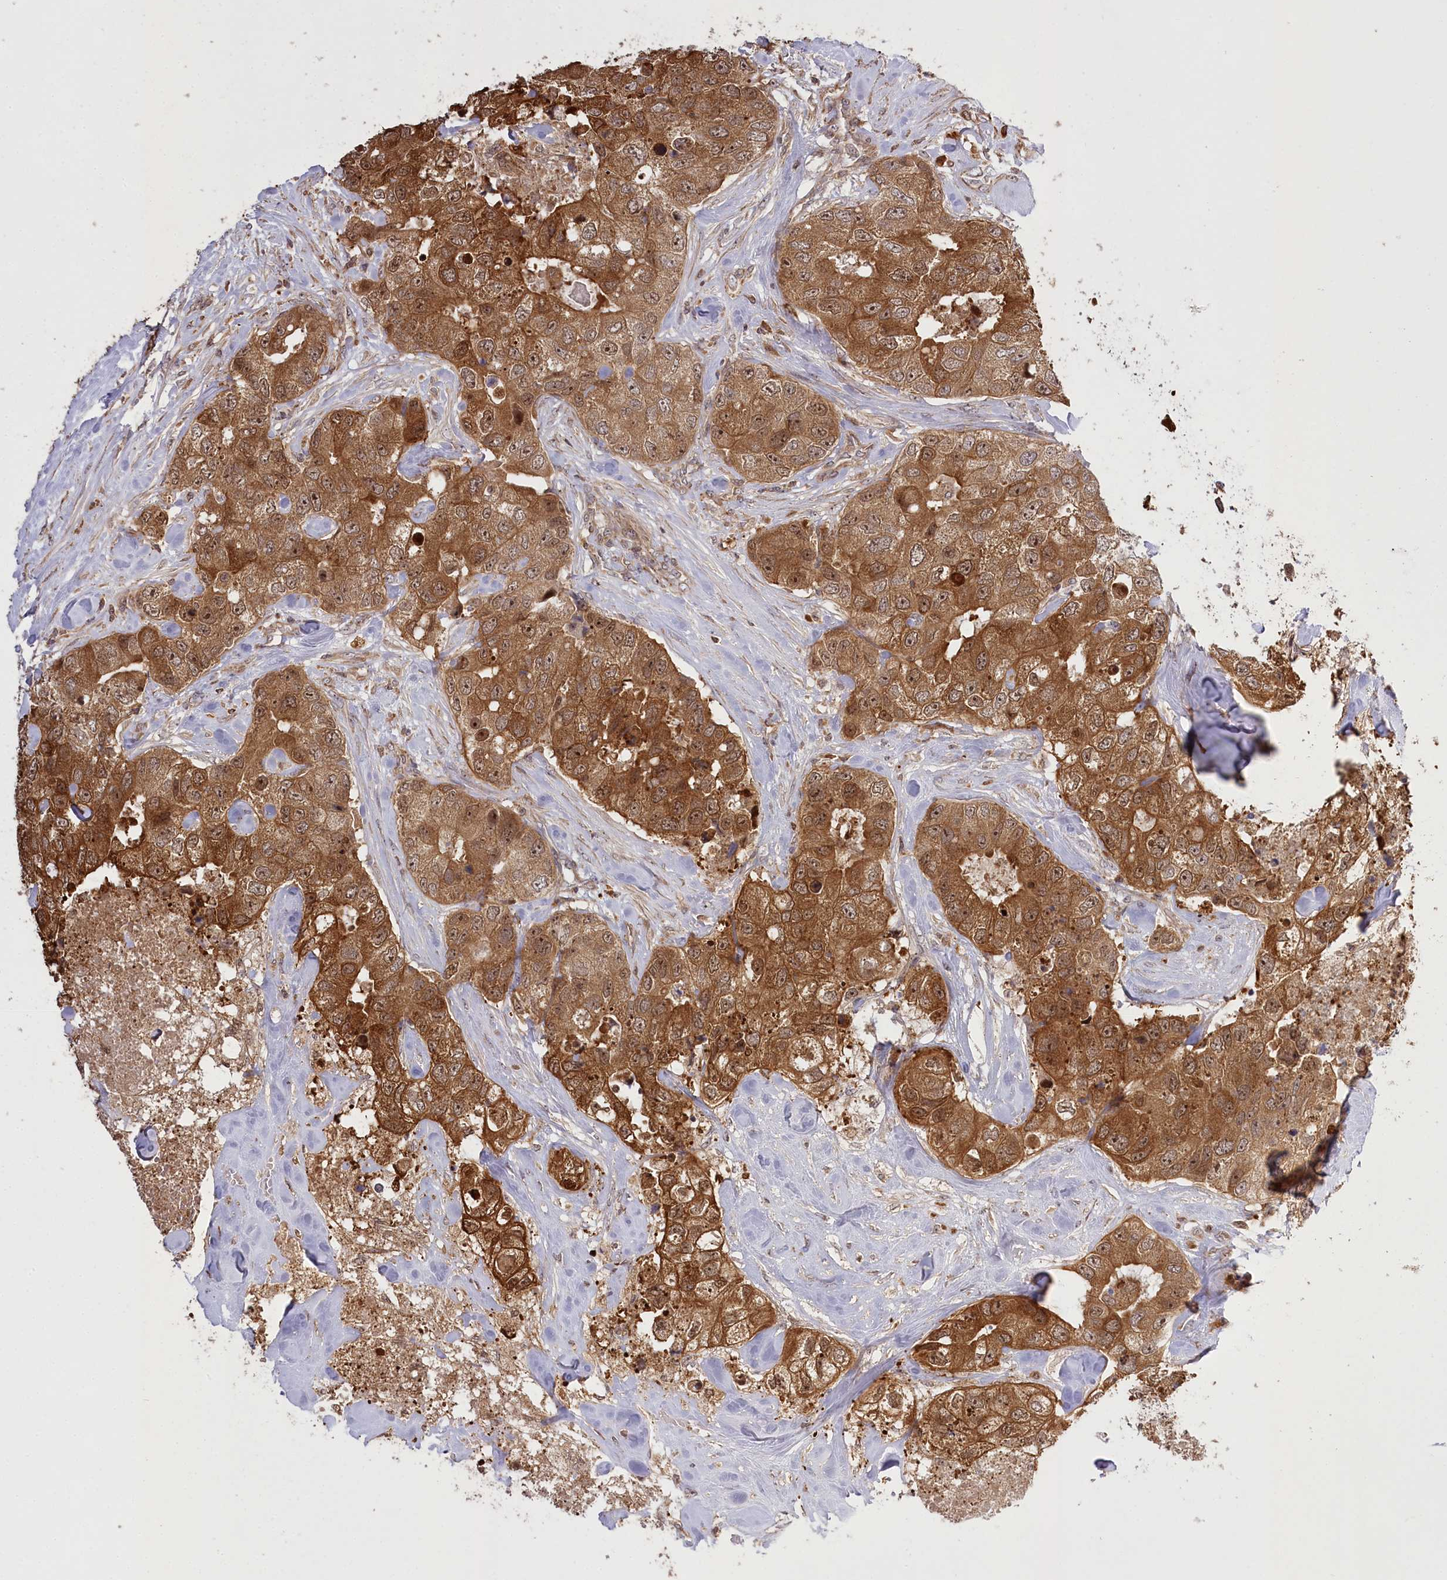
{"staining": {"intensity": "moderate", "quantity": ">75%", "location": "cytoplasmic/membranous,nuclear"}, "tissue": "breast cancer", "cell_type": "Tumor cells", "image_type": "cancer", "snomed": [{"axis": "morphology", "description": "Duct carcinoma"}, {"axis": "topography", "description": "Breast"}], "caption": "Protein staining of breast infiltrating ductal carcinoma tissue exhibits moderate cytoplasmic/membranous and nuclear staining in about >75% of tumor cells. (DAB (3,3'-diaminobenzidine) IHC, brown staining for protein, blue staining for nuclei).", "gene": "SERGEF", "patient": {"sex": "female", "age": 62}}